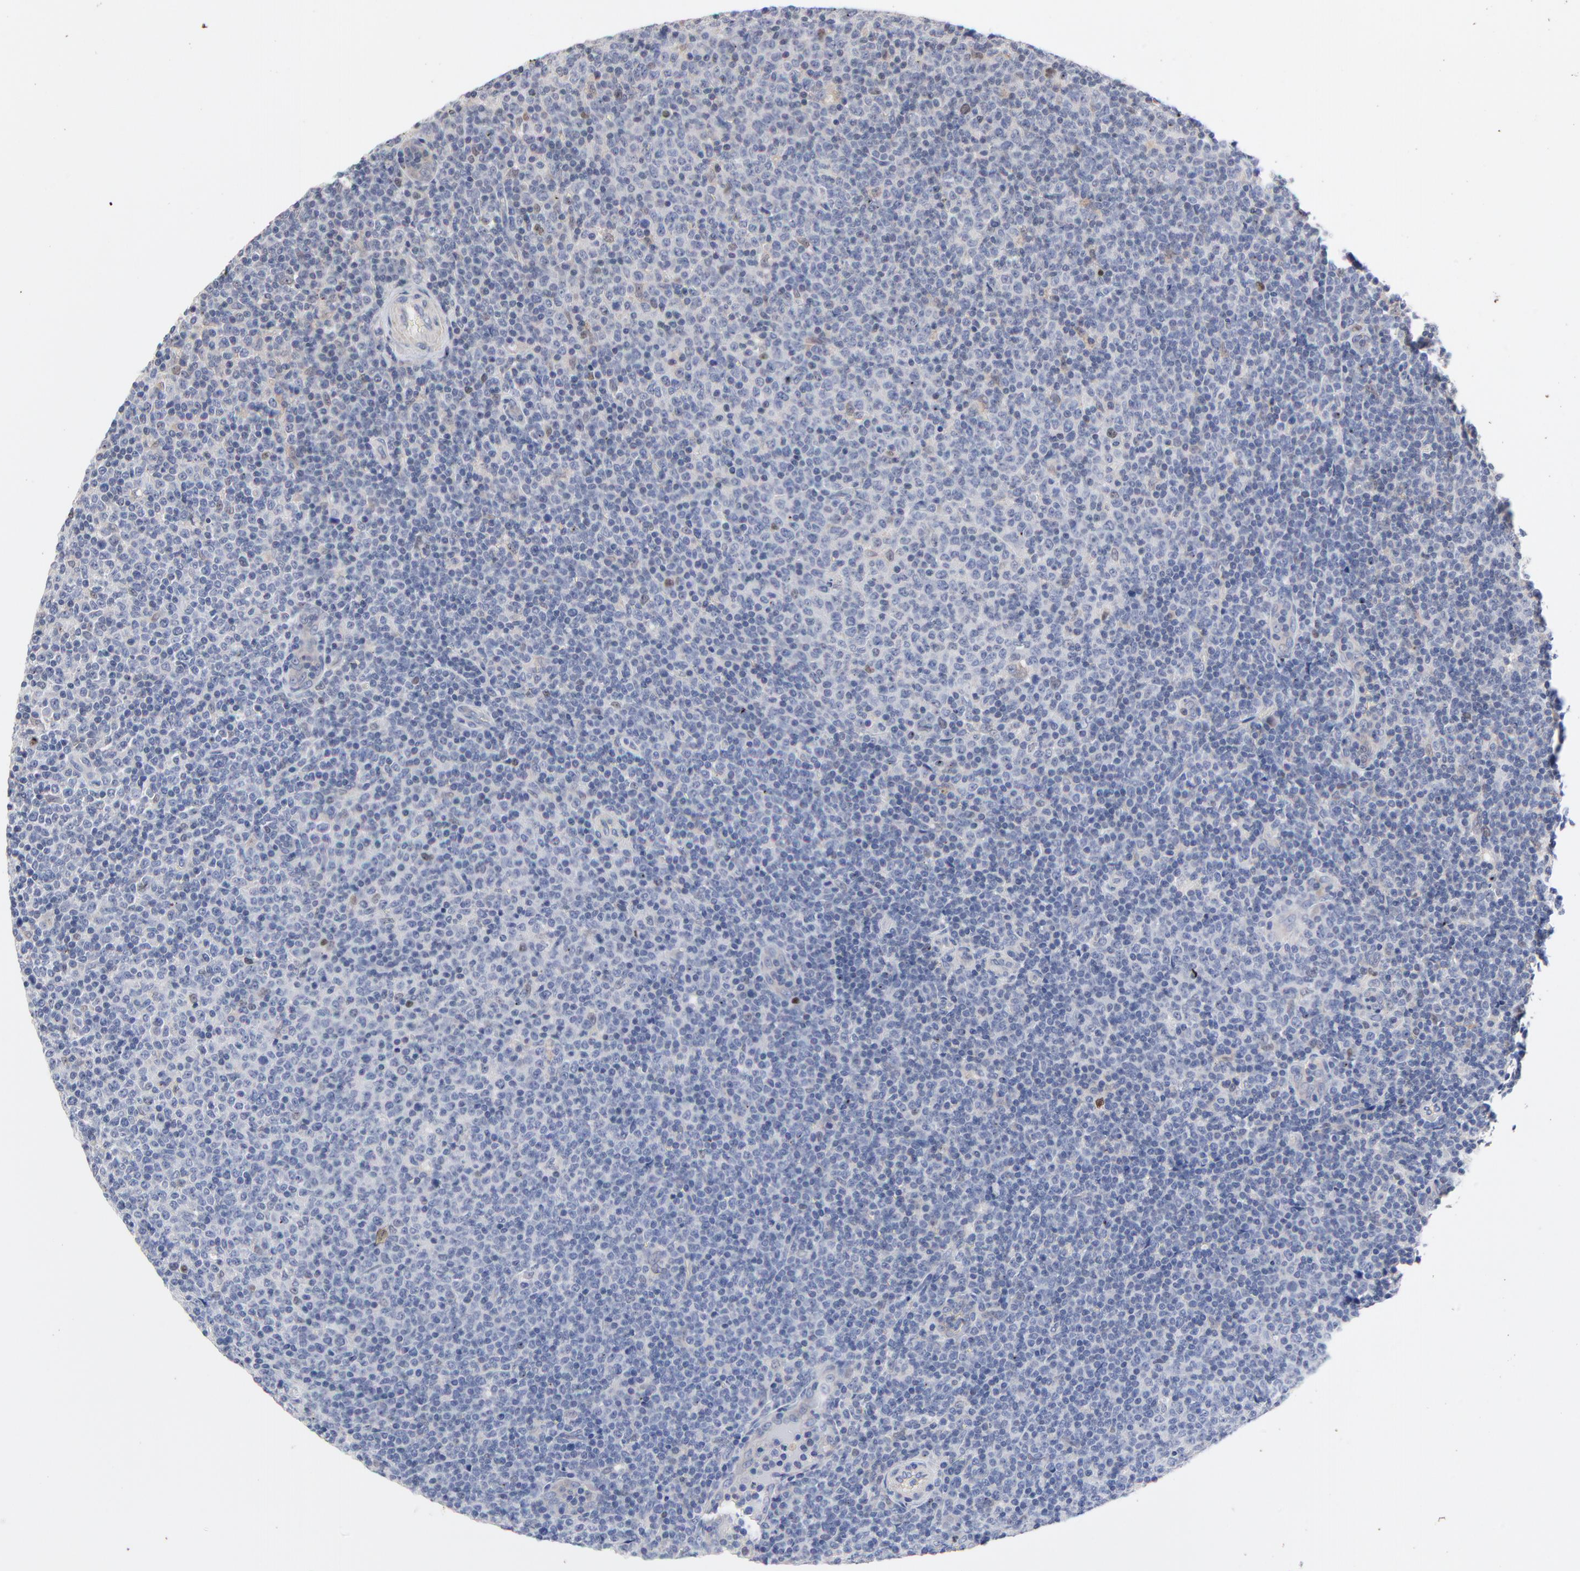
{"staining": {"intensity": "moderate", "quantity": "<25%", "location": "nuclear"}, "tissue": "lymphoma", "cell_type": "Tumor cells", "image_type": "cancer", "snomed": [{"axis": "morphology", "description": "Malignant lymphoma, non-Hodgkin's type, Low grade"}, {"axis": "topography", "description": "Lymph node"}], "caption": "Malignant lymphoma, non-Hodgkin's type (low-grade) stained with DAB (3,3'-diaminobenzidine) immunohistochemistry displays low levels of moderate nuclear staining in about <25% of tumor cells.", "gene": "AADAC", "patient": {"sex": "male", "age": 70}}